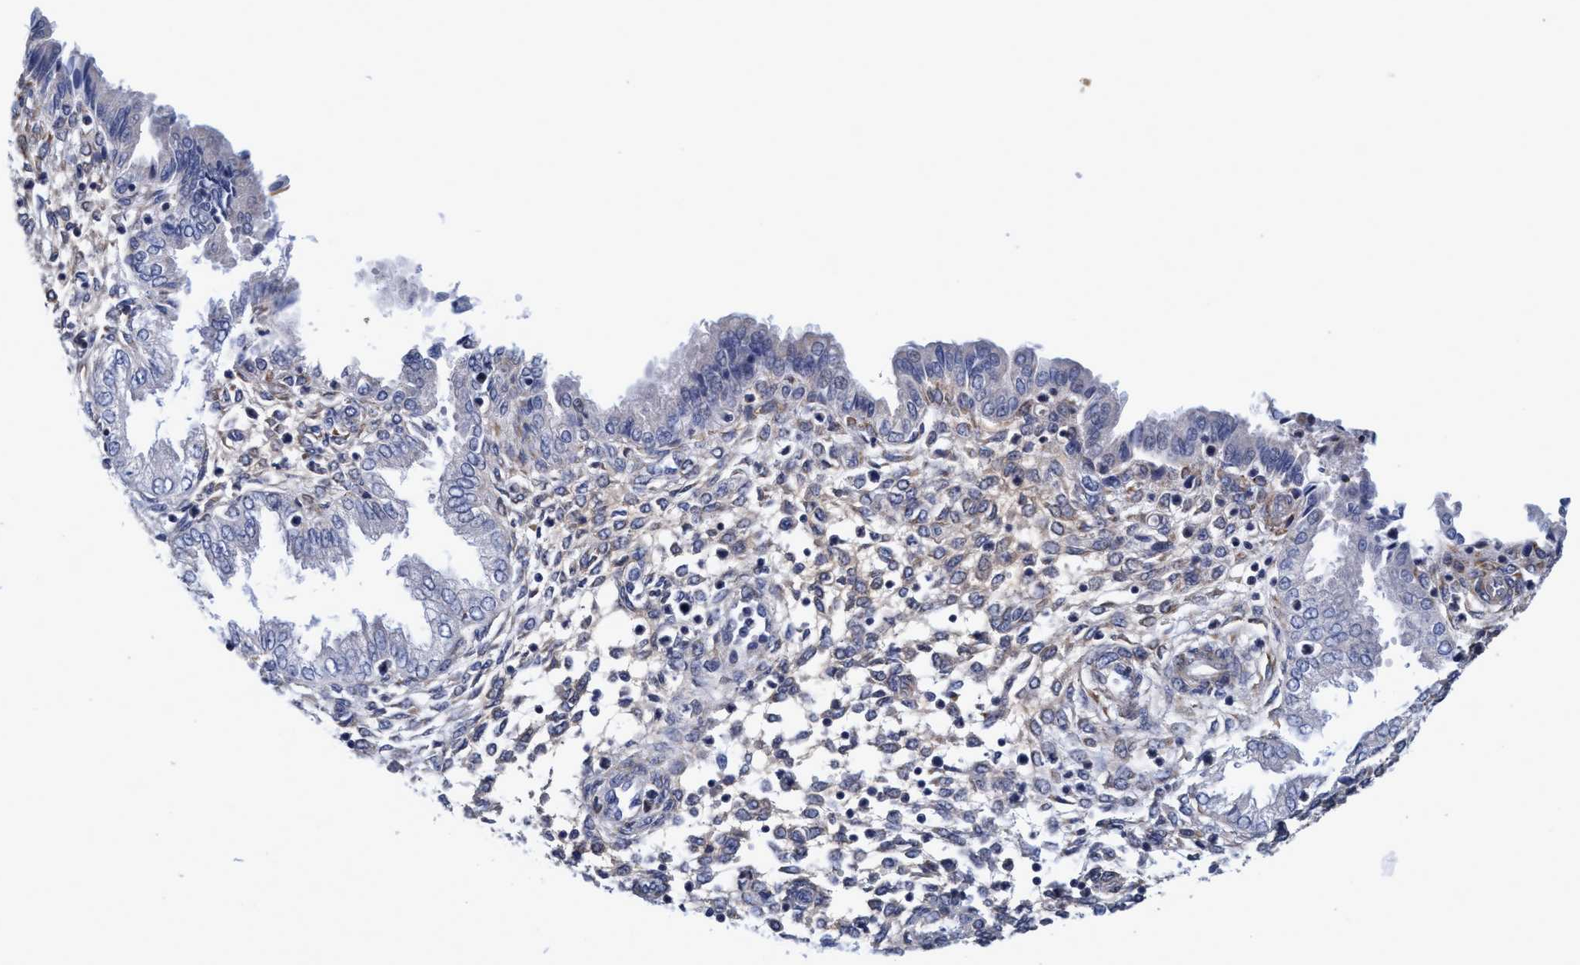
{"staining": {"intensity": "weak", "quantity": "25%-75%", "location": "cytoplasmic/membranous"}, "tissue": "endometrium", "cell_type": "Cells in endometrial stroma", "image_type": "normal", "snomed": [{"axis": "morphology", "description": "Normal tissue, NOS"}, {"axis": "topography", "description": "Endometrium"}], "caption": "A photomicrograph of endometrium stained for a protein displays weak cytoplasmic/membranous brown staining in cells in endometrial stroma. (DAB (3,3'-diaminobenzidine) IHC with brightfield microscopy, high magnification).", "gene": "CALCOCO2", "patient": {"sex": "female", "age": 33}}